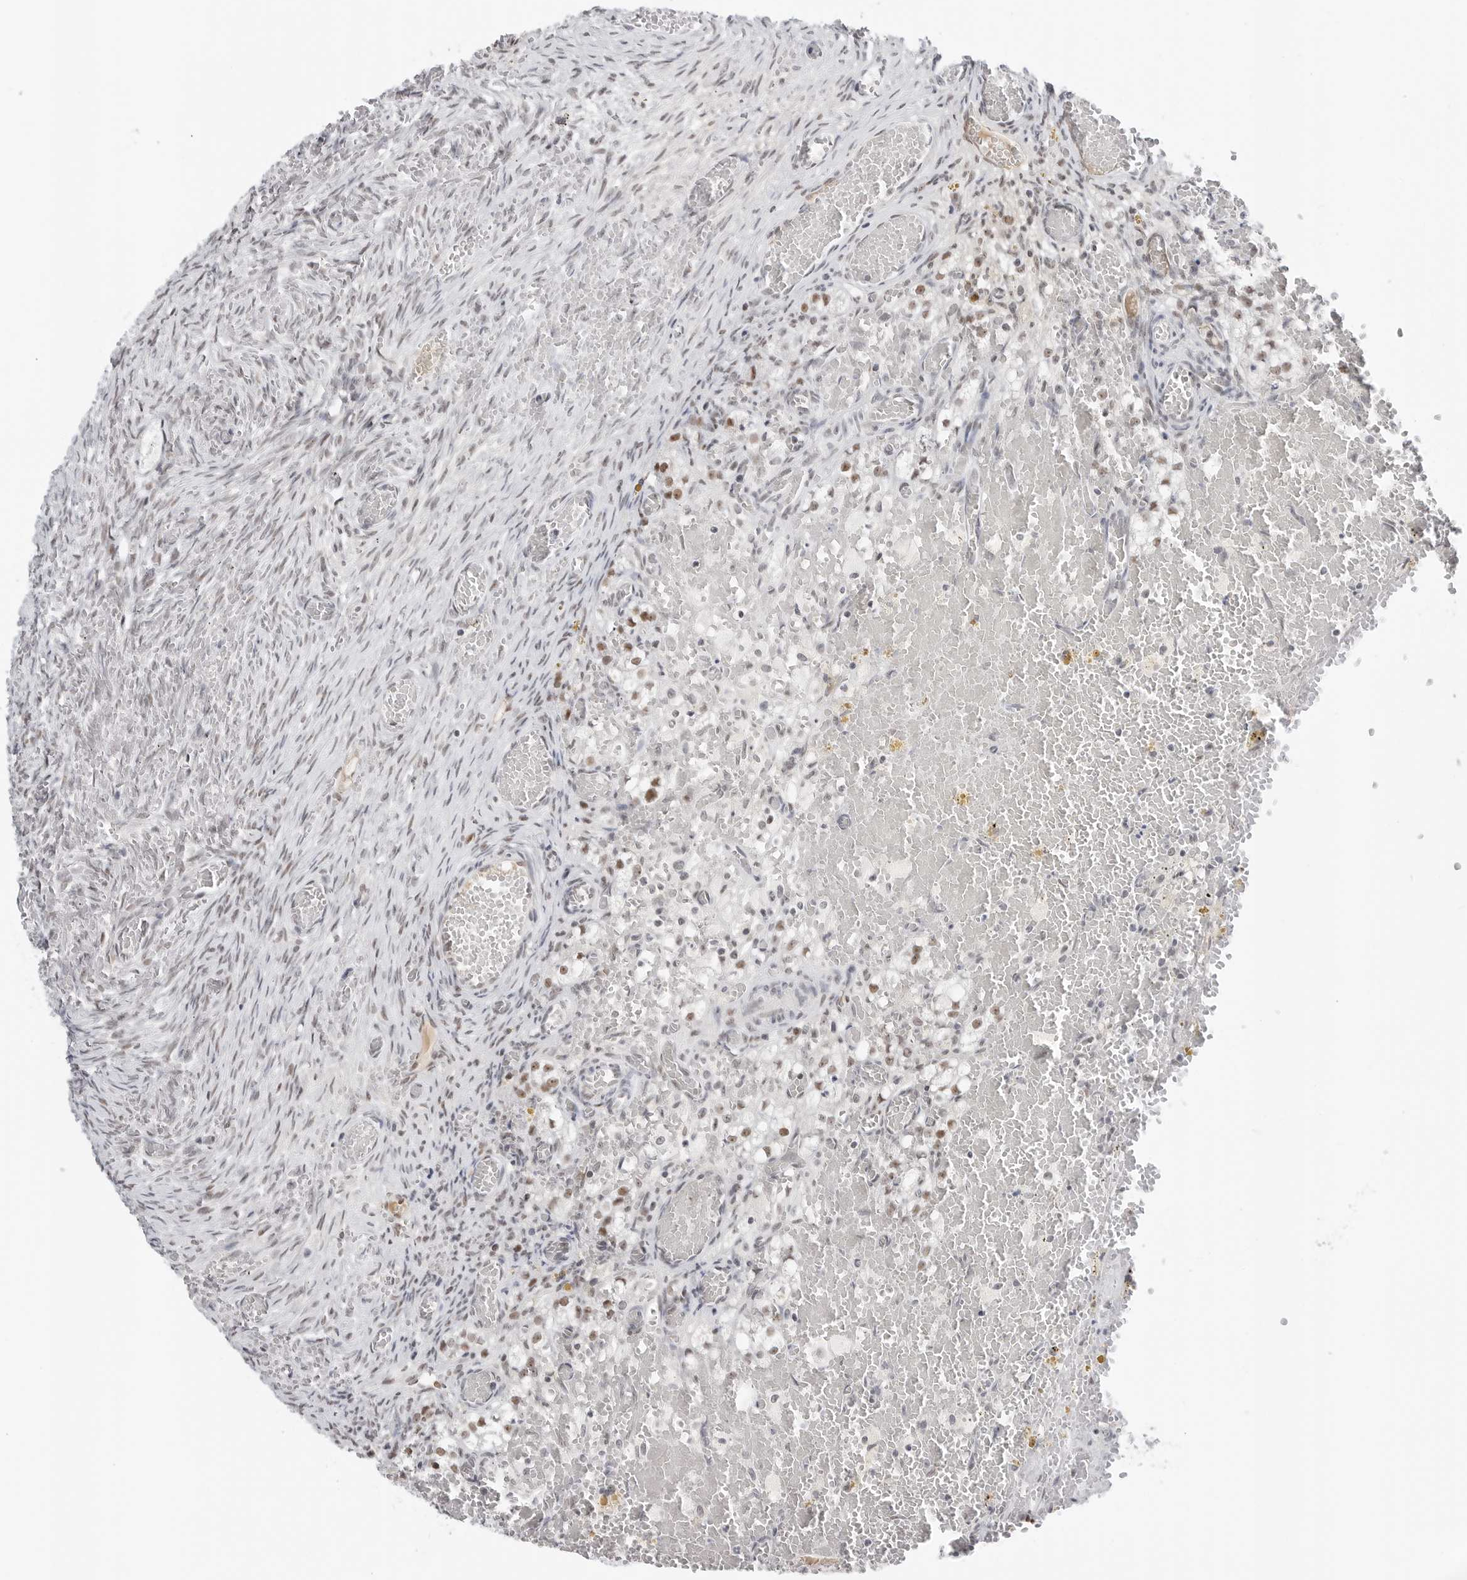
{"staining": {"intensity": "negative", "quantity": "none", "location": "none"}, "tissue": "ovary", "cell_type": "Ovarian stroma cells", "image_type": "normal", "snomed": [{"axis": "morphology", "description": "Adenocarcinoma, NOS"}, {"axis": "topography", "description": "Endometrium"}], "caption": "Image shows no protein expression in ovarian stroma cells of normal ovary. The staining was performed using DAB to visualize the protein expression in brown, while the nuclei were stained in blue with hematoxylin (Magnification: 20x).", "gene": "WRAP53", "patient": {"sex": "female", "age": 32}}